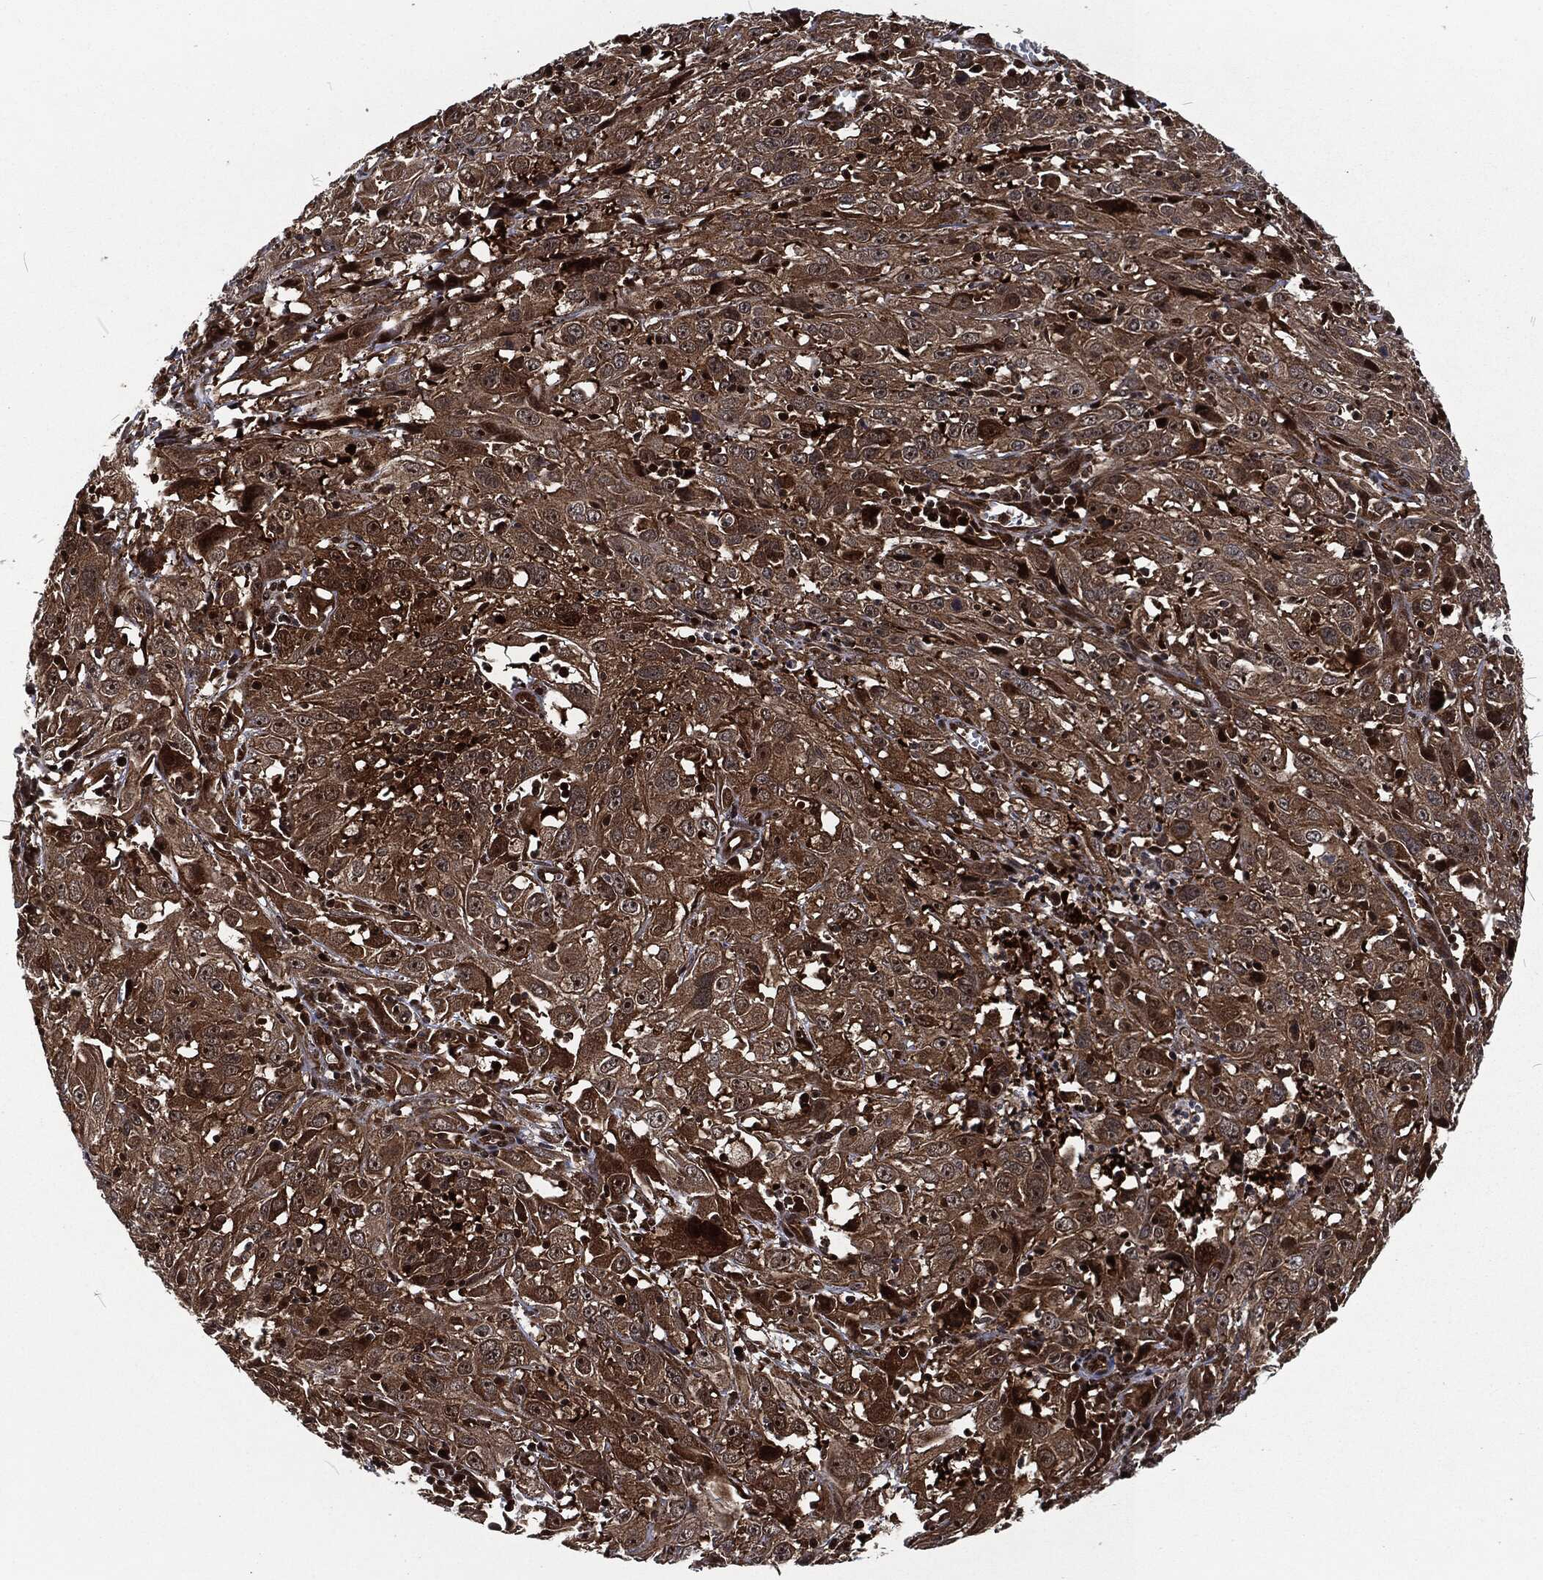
{"staining": {"intensity": "moderate", "quantity": ">75%", "location": "cytoplasmic/membranous"}, "tissue": "cervical cancer", "cell_type": "Tumor cells", "image_type": "cancer", "snomed": [{"axis": "morphology", "description": "Squamous cell carcinoma, NOS"}, {"axis": "topography", "description": "Cervix"}], "caption": "A brown stain labels moderate cytoplasmic/membranous positivity of a protein in cervical cancer tumor cells.", "gene": "CMPK2", "patient": {"sex": "female", "age": 32}}